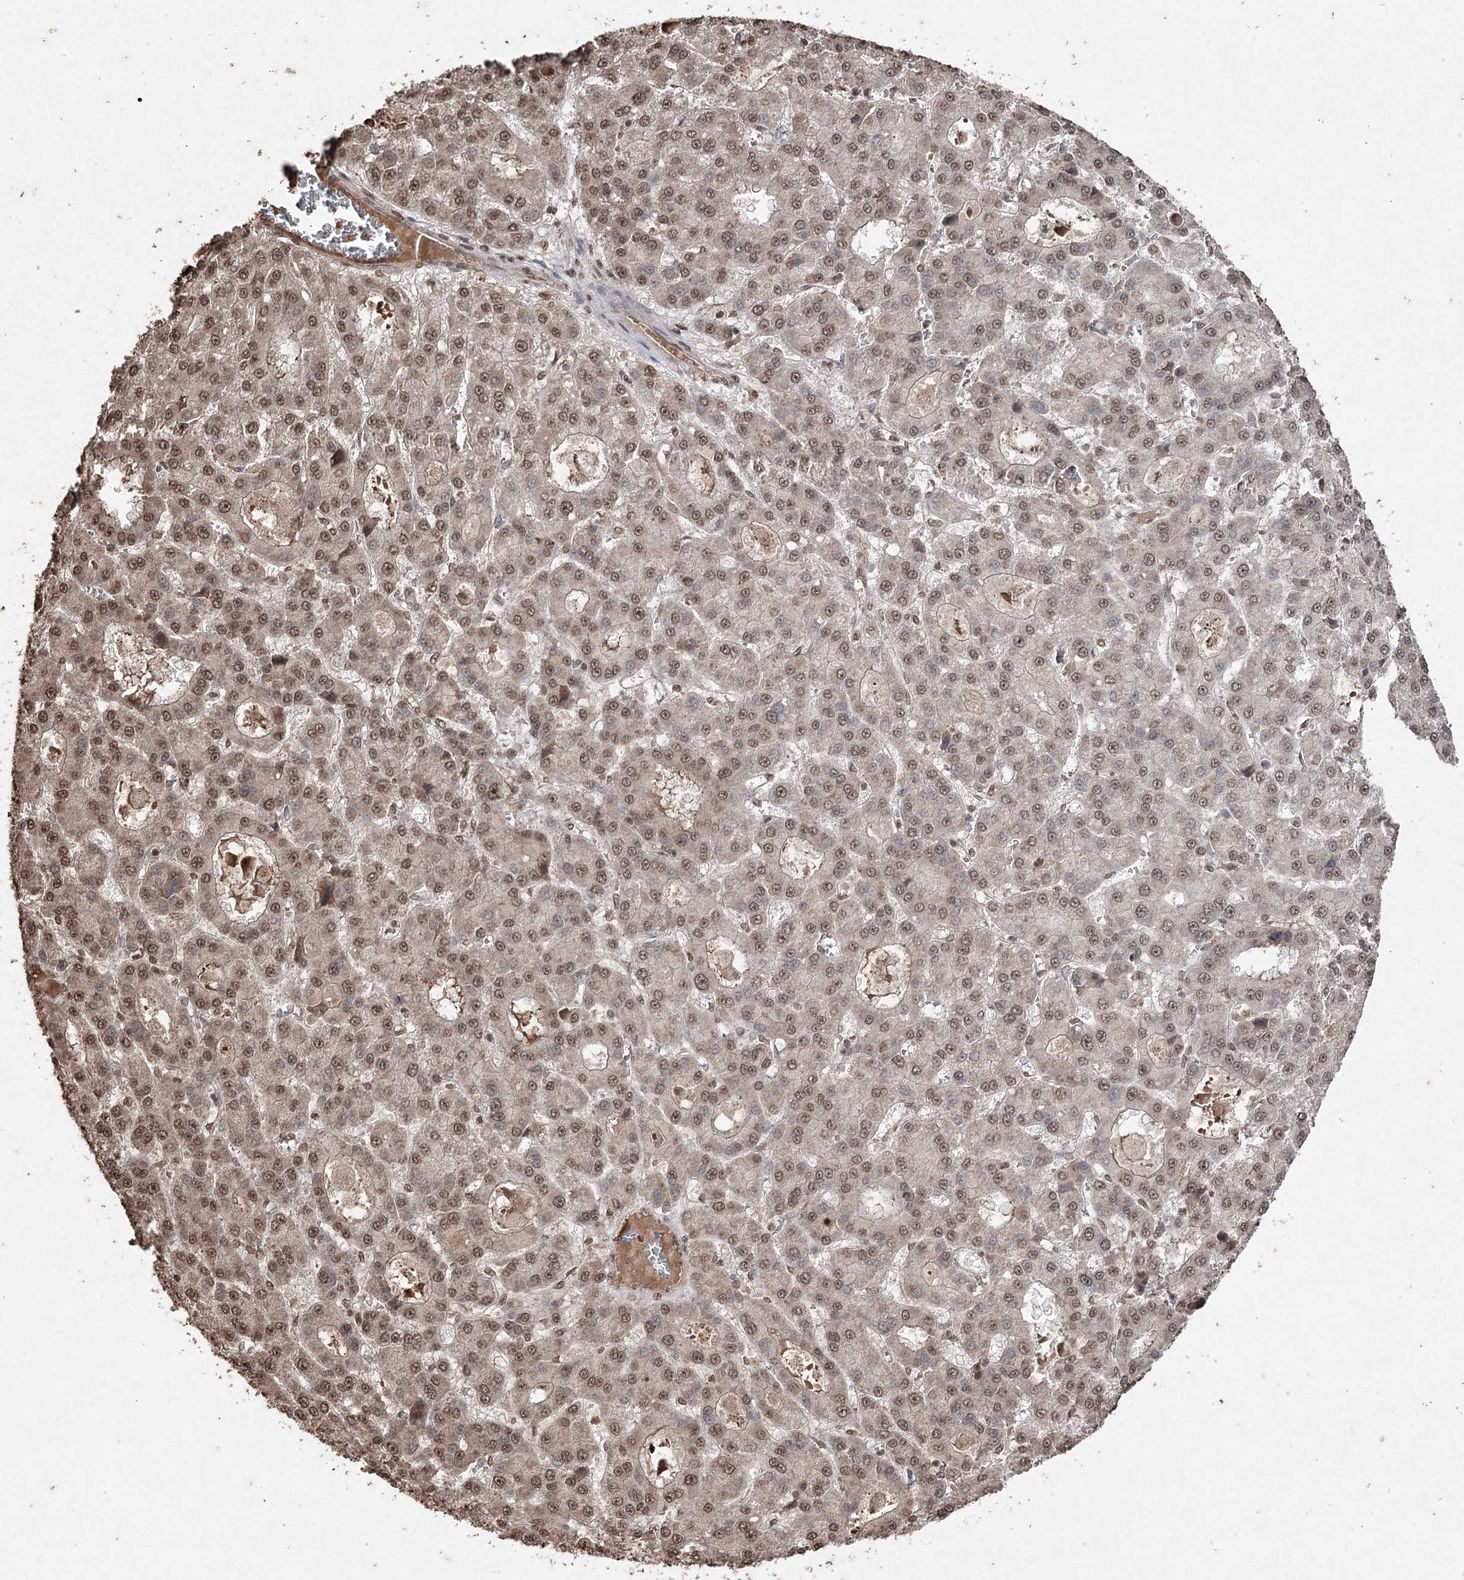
{"staining": {"intensity": "moderate", "quantity": ">75%", "location": "nuclear"}, "tissue": "liver cancer", "cell_type": "Tumor cells", "image_type": "cancer", "snomed": [{"axis": "morphology", "description": "Carcinoma, Hepatocellular, NOS"}, {"axis": "topography", "description": "Liver"}], "caption": "The histopathology image demonstrates staining of liver cancer (hepatocellular carcinoma), revealing moderate nuclear protein expression (brown color) within tumor cells.", "gene": "ATG14", "patient": {"sex": "male", "age": 70}}